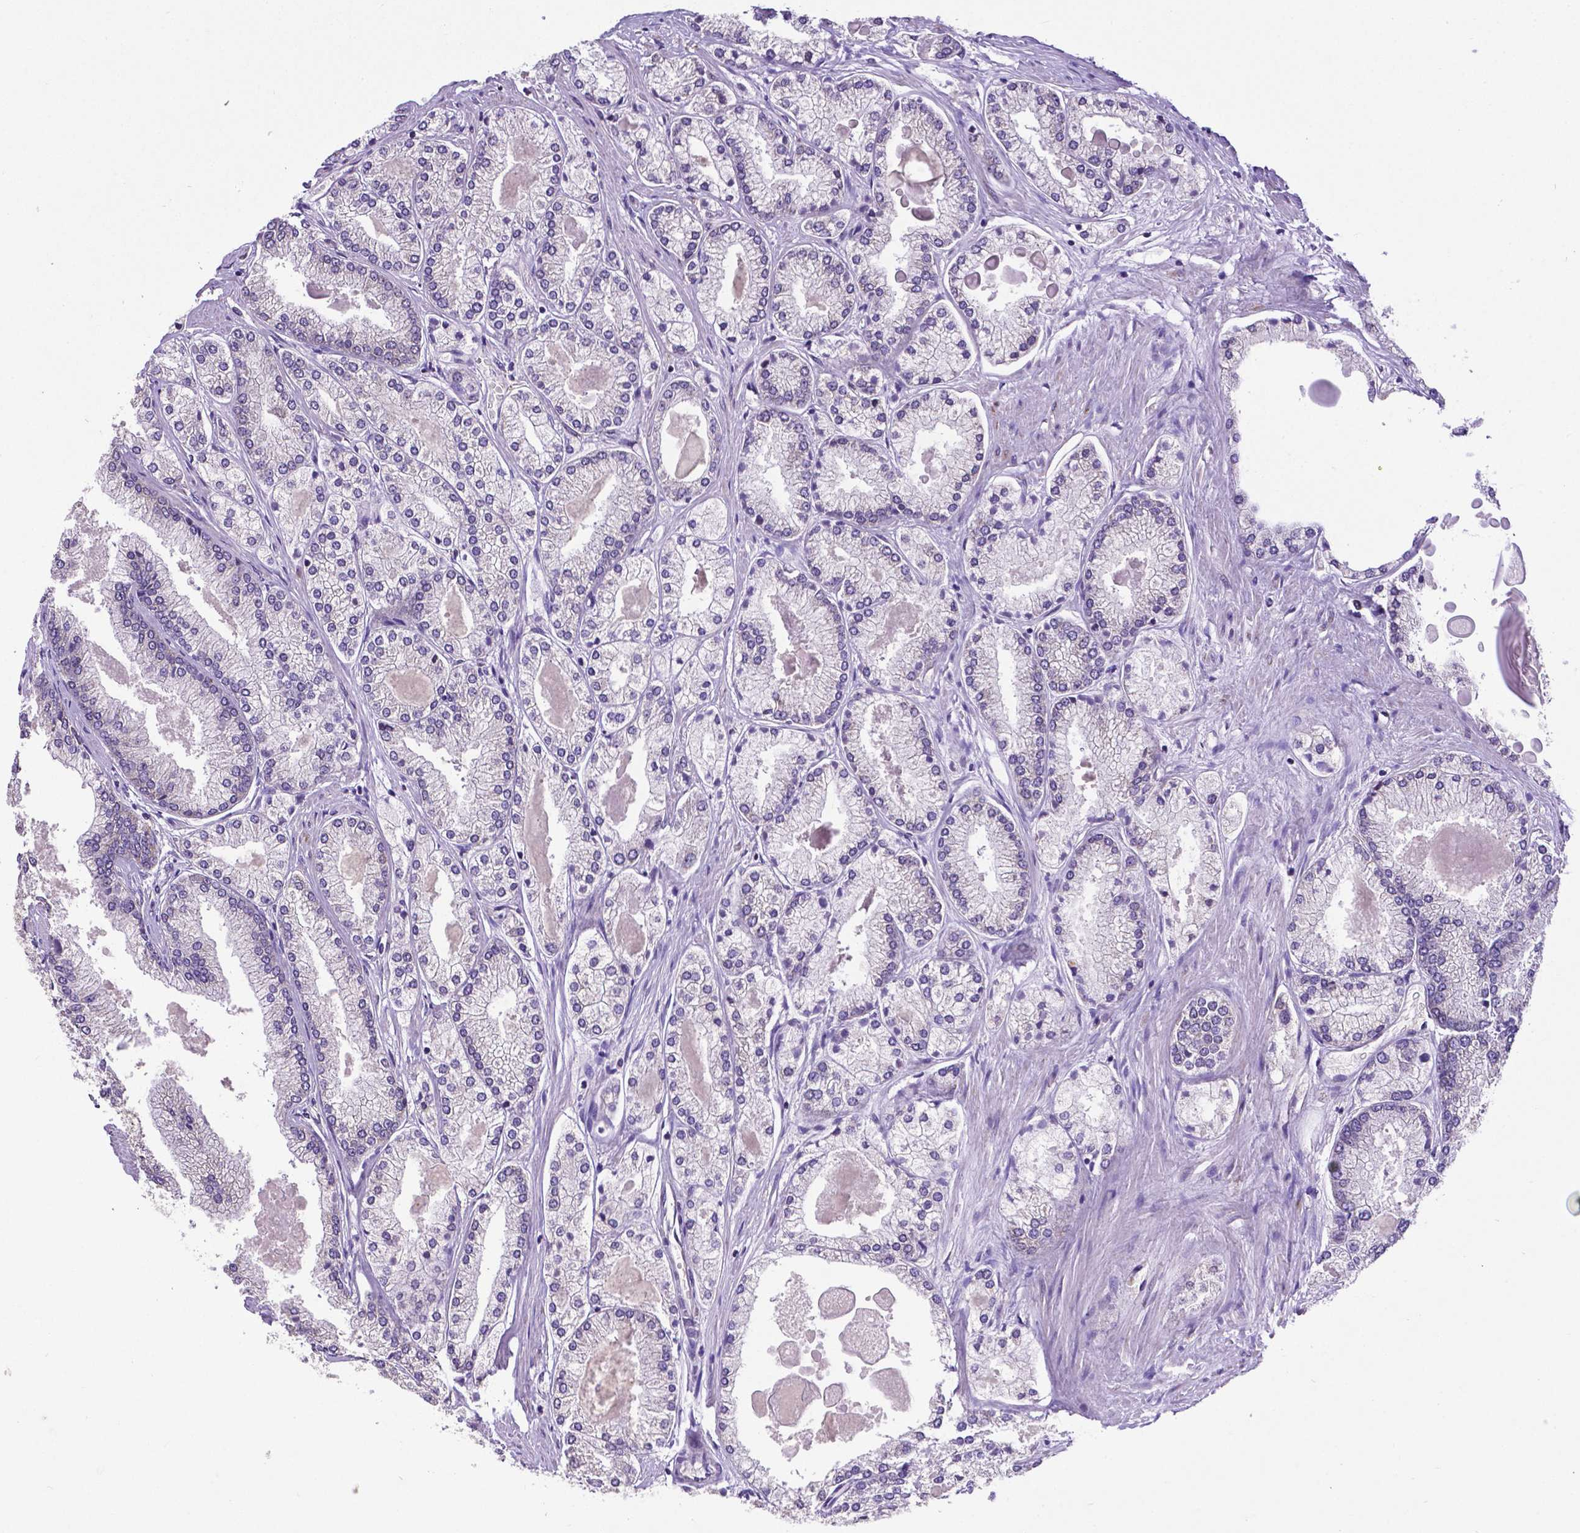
{"staining": {"intensity": "negative", "quantity": "none", "location": "none"}, "tissue": "prostate cancer", "cell_type": "Tumor cells", "image_type": "cancer", "snomed": [{"axis": "morphology", "description": "Adenocarcinoma, High grade"}, {"axis": "topography", "description": "Prostate"}], "caption": "Tumor cells are negative for brown protein staining in adenocarcinoma (high-grade) (prostate).", "gene": "MTDH", "patient": {"sex": "male", "age": 68}}